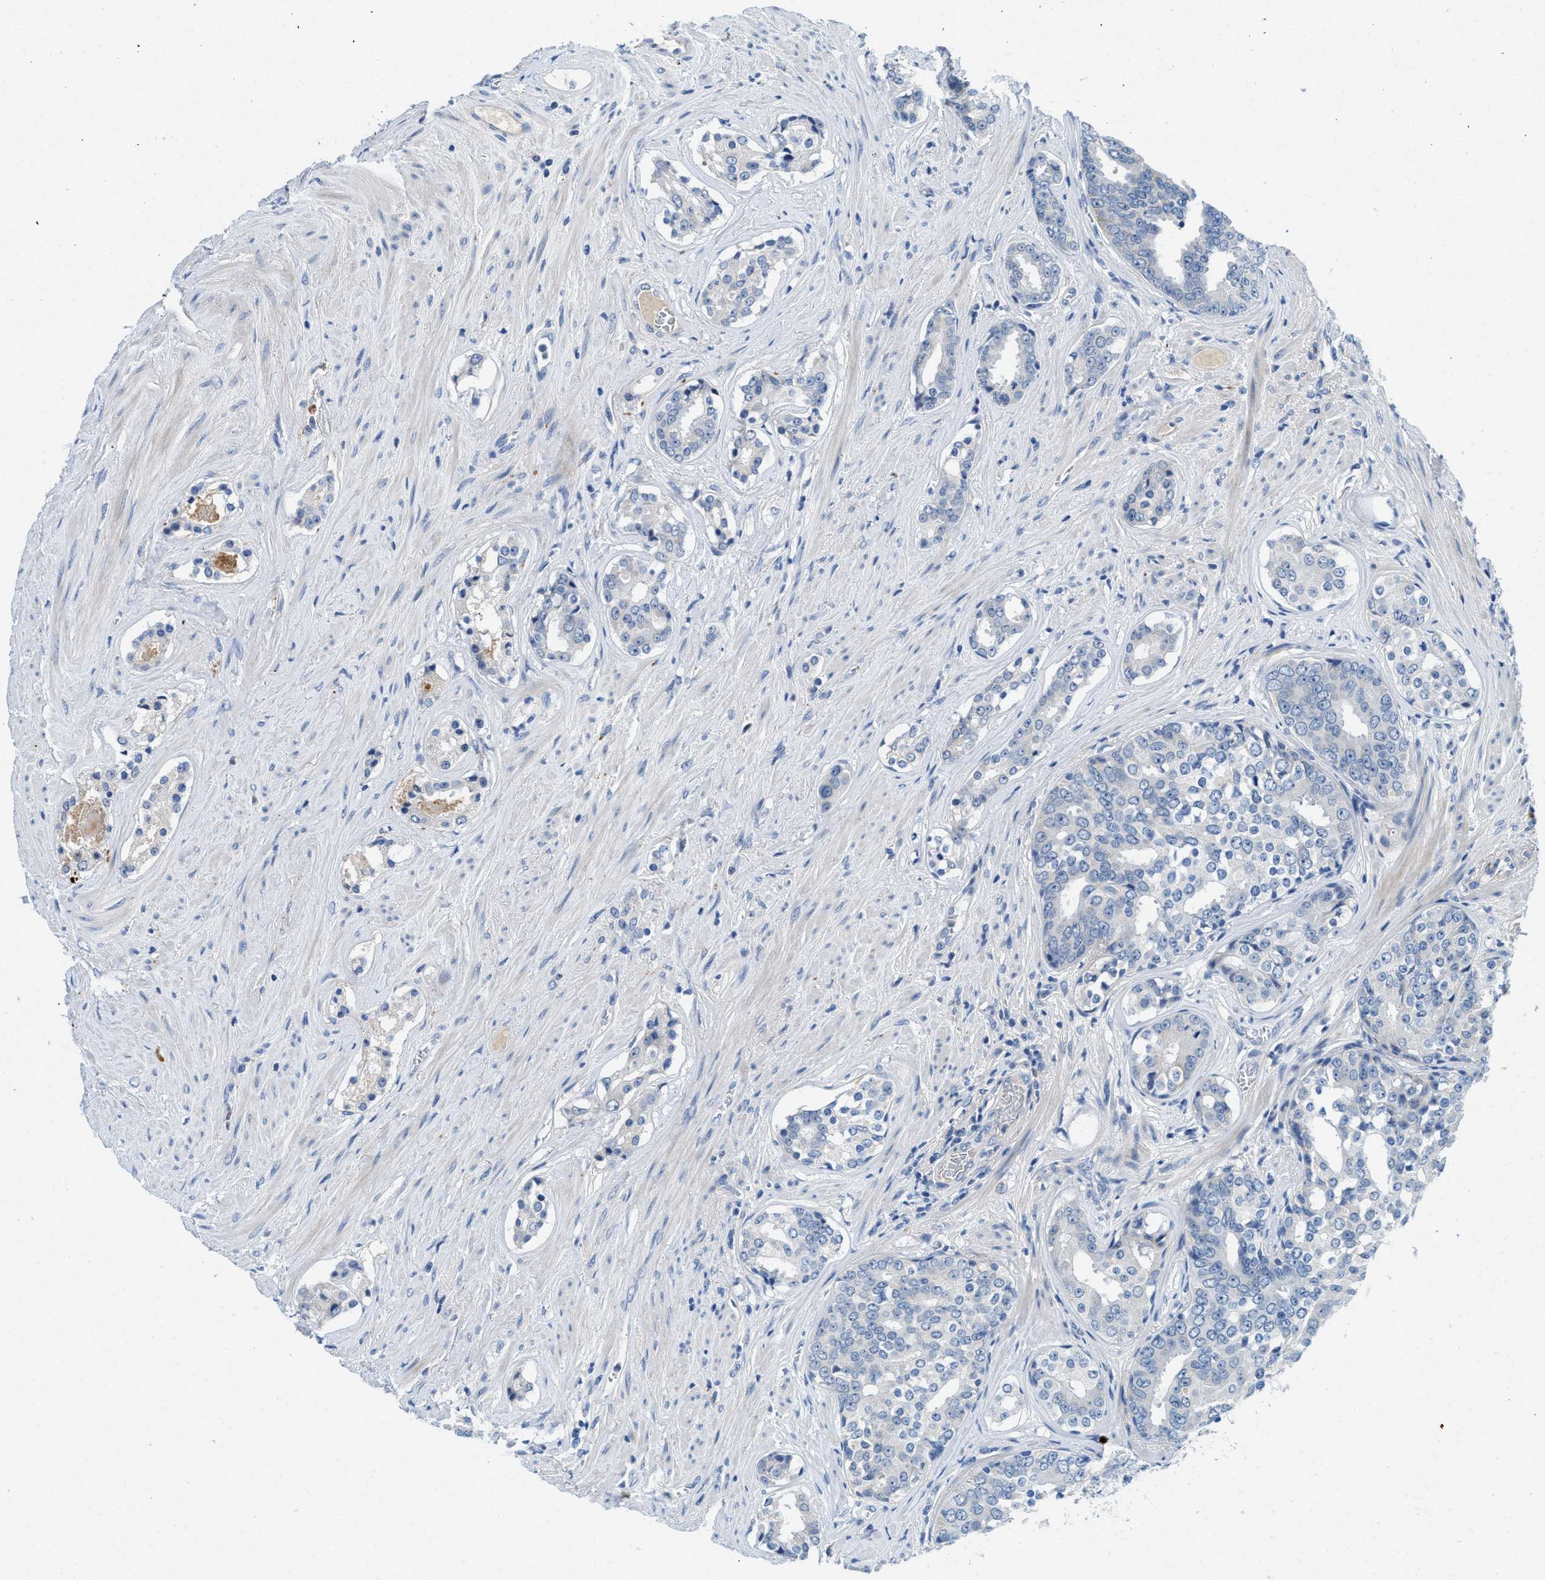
{"staining": {"intensity": "negative", "quantity": "none", "location": "none"}, "tissue": "prostate cancer", "cell_type": "Tumor cells", "image_type": "cancer", "snomed": [{"axis": "morphology", "description": "Adenocarcinoma, High grade"}, {"axis": "topography", "description": "Prostate"}], "caption": "Immunohistochemical staining of human prostate cancer displays no significant positivity in tumor cells. The staining was performed using DAB to visualize the protein expression in brown, while the nuclei were stained in blue with hematoxylin (Magnification: 20x).", "gene": "TSPAN3", "patient": {"sex": "male", "age": 71}}